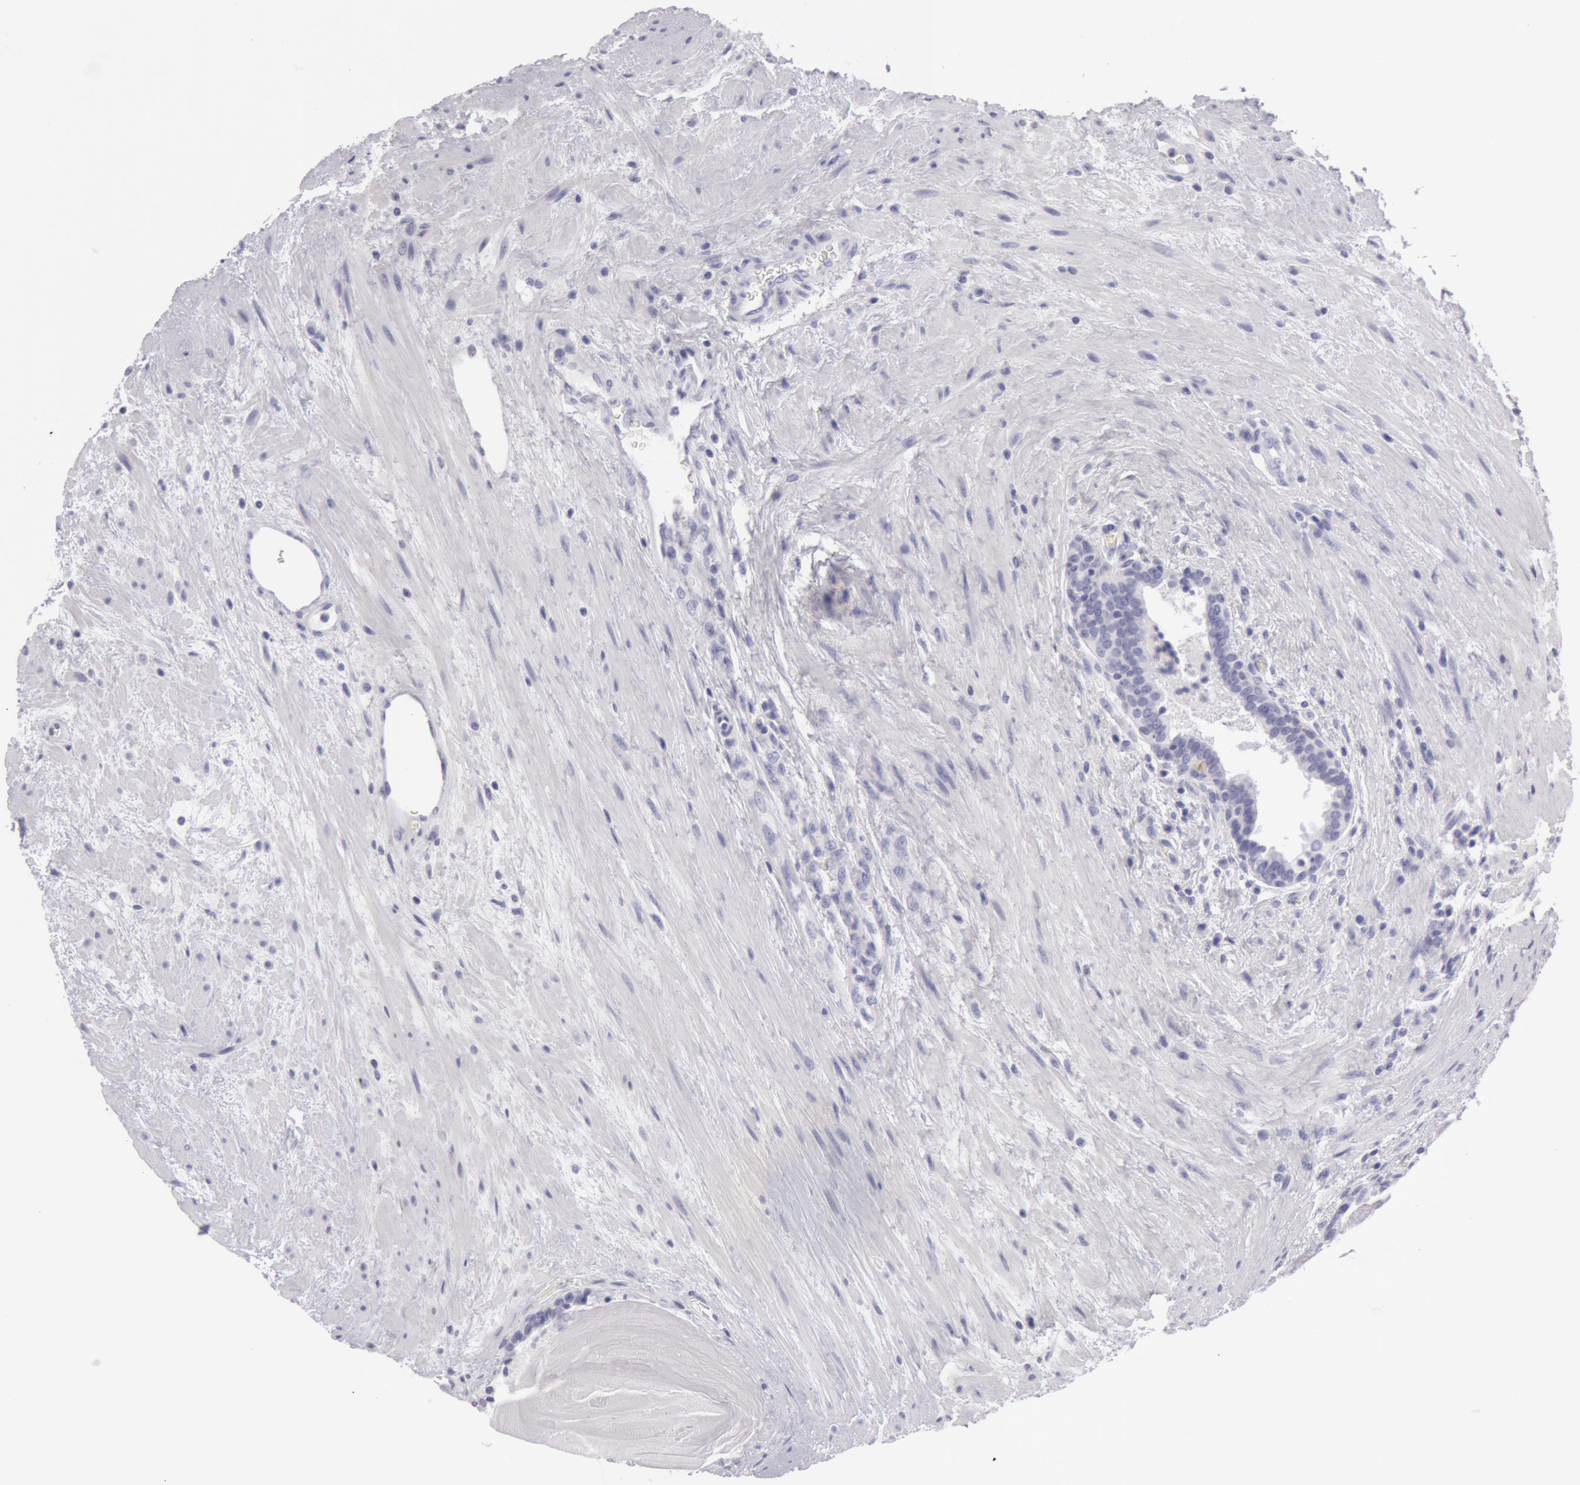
{"staining": {"intensity": "negative", "quantity": "none", "location": "none"}, "tissue": "prostate", "cell_type": "Glandular cells", "image_type": "normal", "snomed": [{"axis": "morphology", "description": "Normal tissue, NOS"}, {"axis": "topography", "description": "Prostate"}], "caption": "Prostate was stained to show a protein in brown. There is no significant expression in glandular cells. (Brightfield microscopy of DAB (3,3'-diaminobenzidine) immunohistochemistry at high magnification).", "gene": "AMACR", "patient": {"sex": "male", "age": 65}}